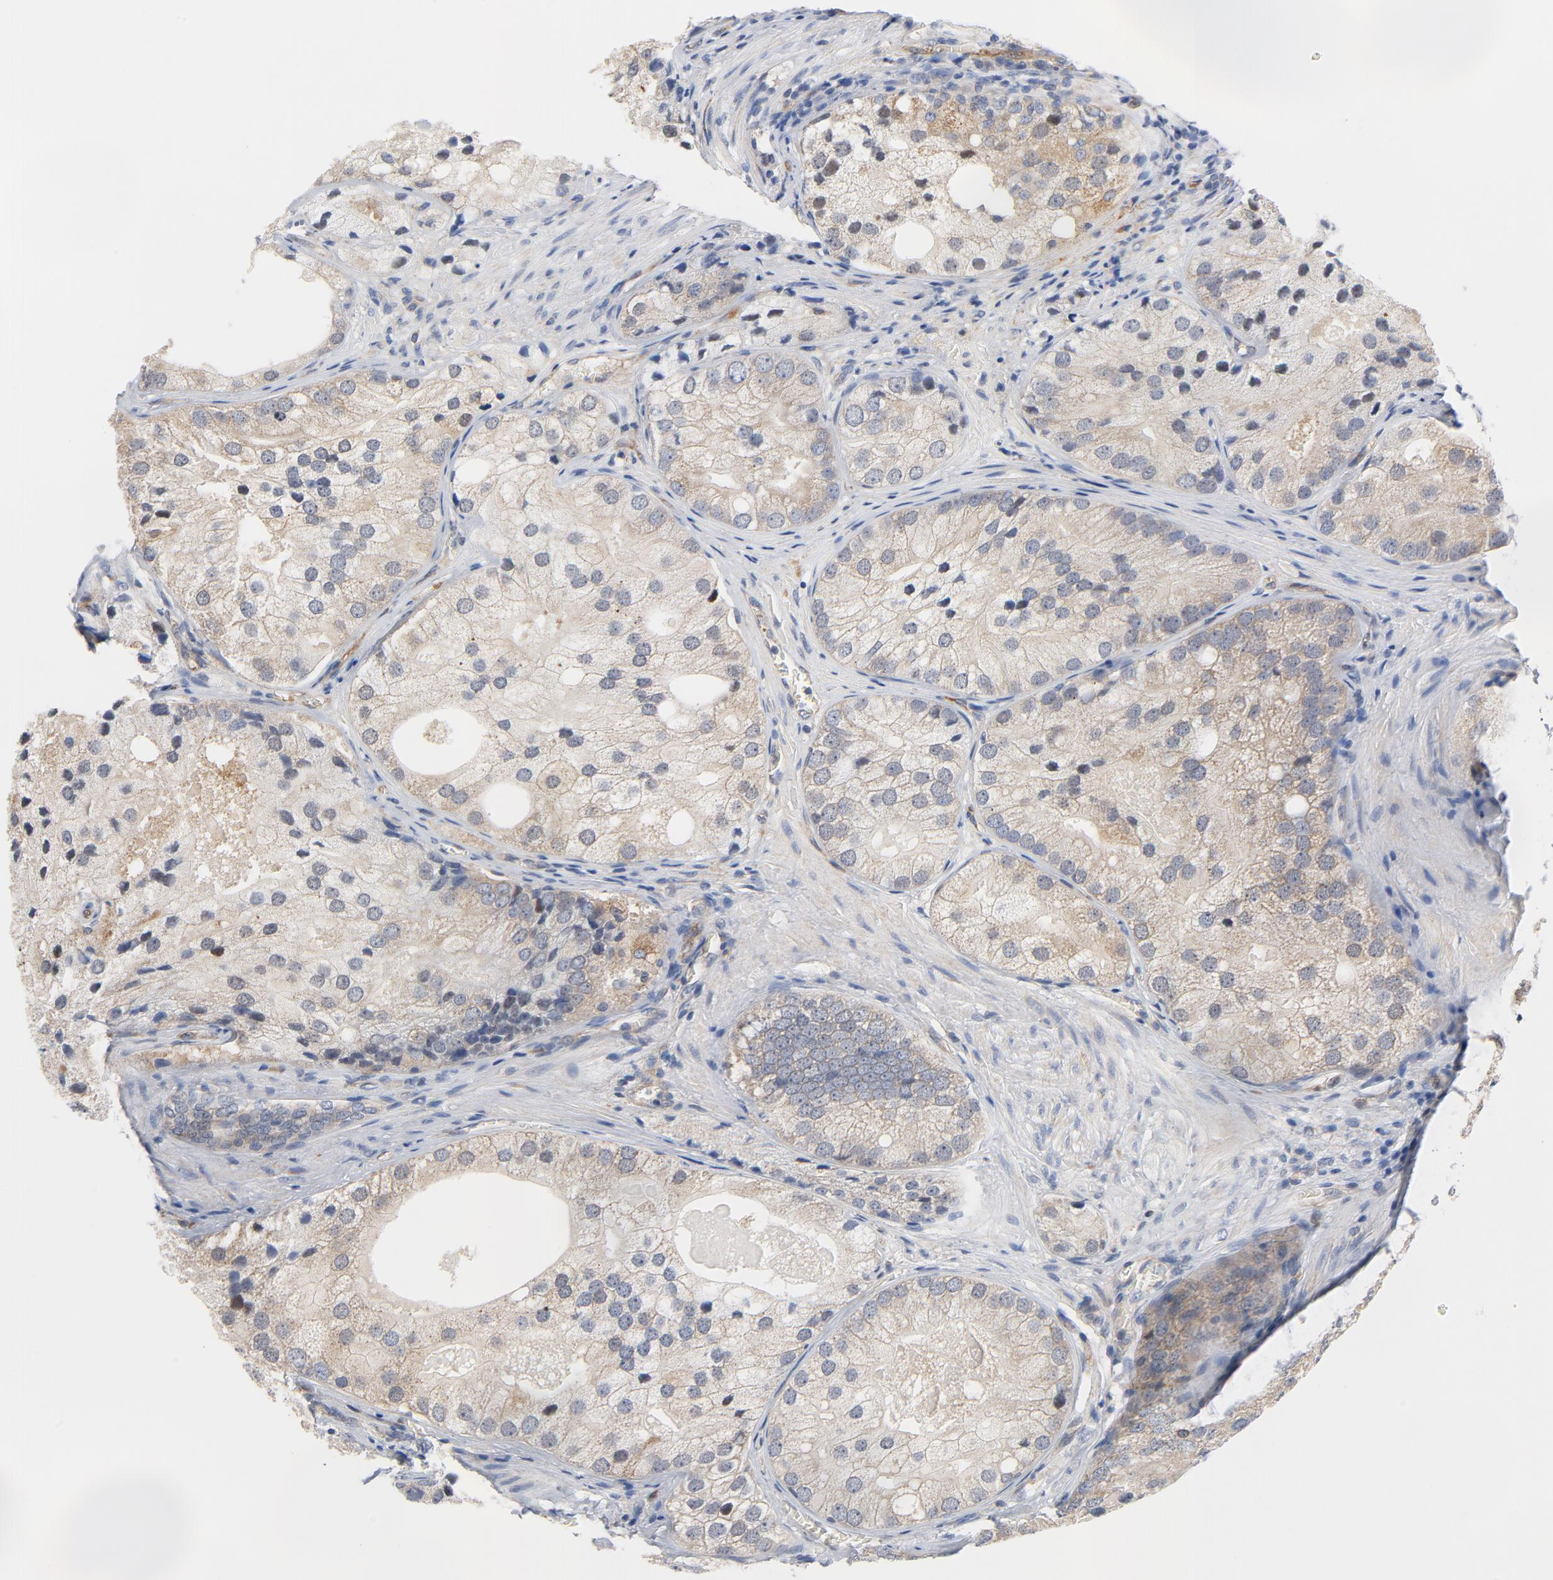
{"staining": {"intensity": "weak", "quantity": ">75%", "location": "cytoplasmic/membranous"}, "tissue": "prostate cancer", "cell_type": "Tumor cells", "image_type": "cancer", "snomed": [{"axis": "morphology", "description": "Adenocarcinoma, Low grade"}, {"axis": "topography", "description": "Prostate"}], "caption": "Prostate cancer stained for a protein shows weak cytoplasmic/membranous positivity in tumor cells. (Stains: DAB (3,3'-diaminobenzidine) in brown, nuclei in blue, Microscopy: brightfield microscopy at high magnification).", "gene": "RAPGEF4", "patient": {"sex": "male", "age": 69}}